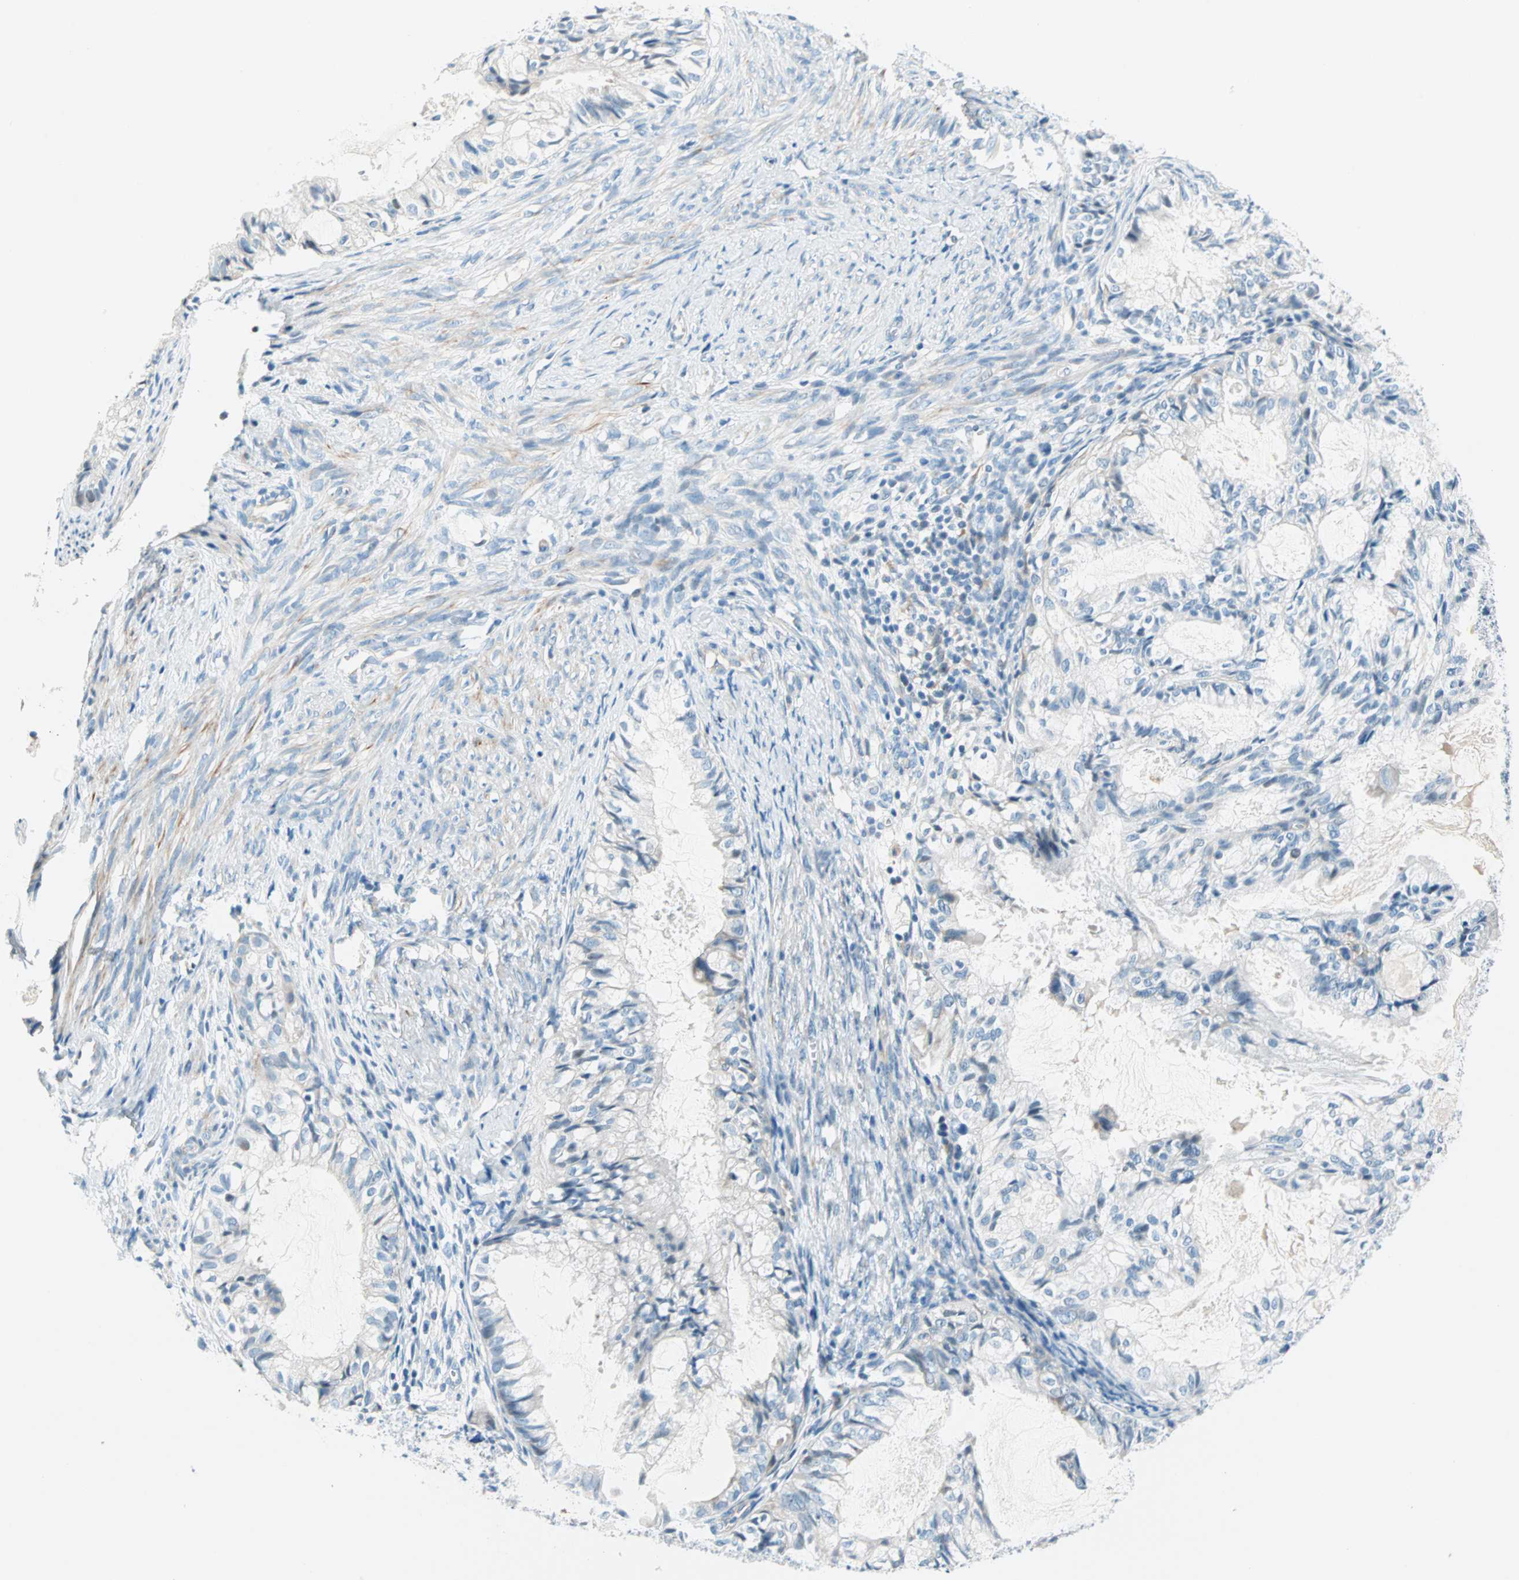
{"staining": {"intensity": "negative", "quantity": "none", "location": "none"}, "tissue": "cervical cancer", "cell_type": "Tumor cells", "image_type": "cancer", "snomed": [{"axis": "morphology", "description": "Normal tissue, NOS"}, {"axis": "morphology", "description": "Adenocarcinoma, NOS"}, {"axis": "topography", "description": "Cervix"}, {"axis": "topography", "description": "Endometrium"}], "caption": "Protein analysis of adenocarcinoma (cervical) shows no significant staining in tumor cells.", "gene": "TMEM163", "patient": {"sex": "female", "age": 86}}